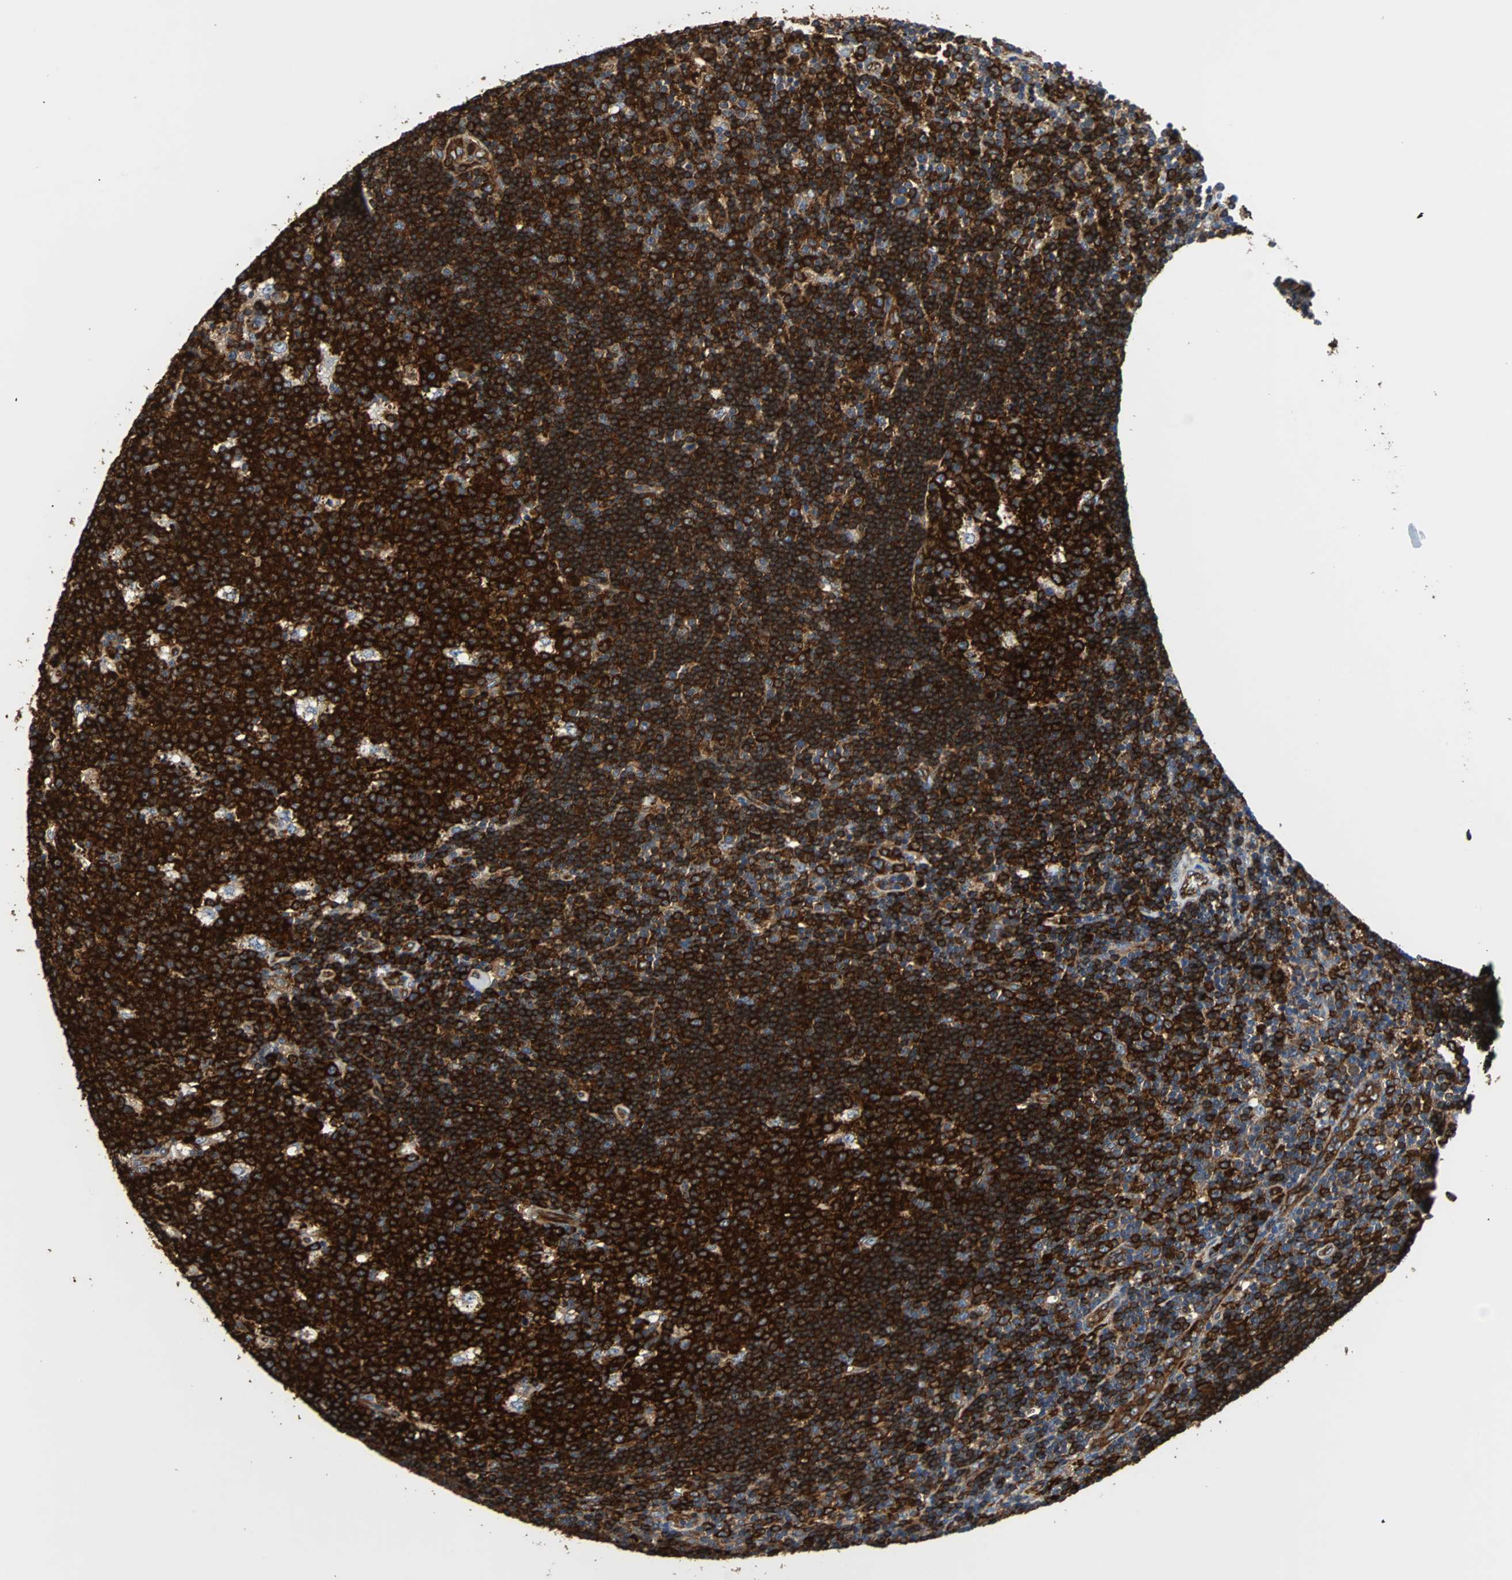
{"staining": {"intensity": "strong", "quantity": ">75%", "location": "cytoplasmic/membranous"}, "tissue": "lymph node", "cell_type": "Germinal center cells", "image_type": "normal", "snomed": [{"axis": "morphology", "description": "Normal tissue, NOS"}, {"axis": "topography", "description": "Lymph node"}, {"axis": "topography", "description": "Salivary gland"}], "caption": "Strong cytoplasmic/membranous protein staining is present in about >75% of germinal center cells in lymph node. (brown staining indicates protein expression, while blue staining denotes nuclei).", "gene": "PLCG2", "patient": {"sex": "male", "age": 8}}